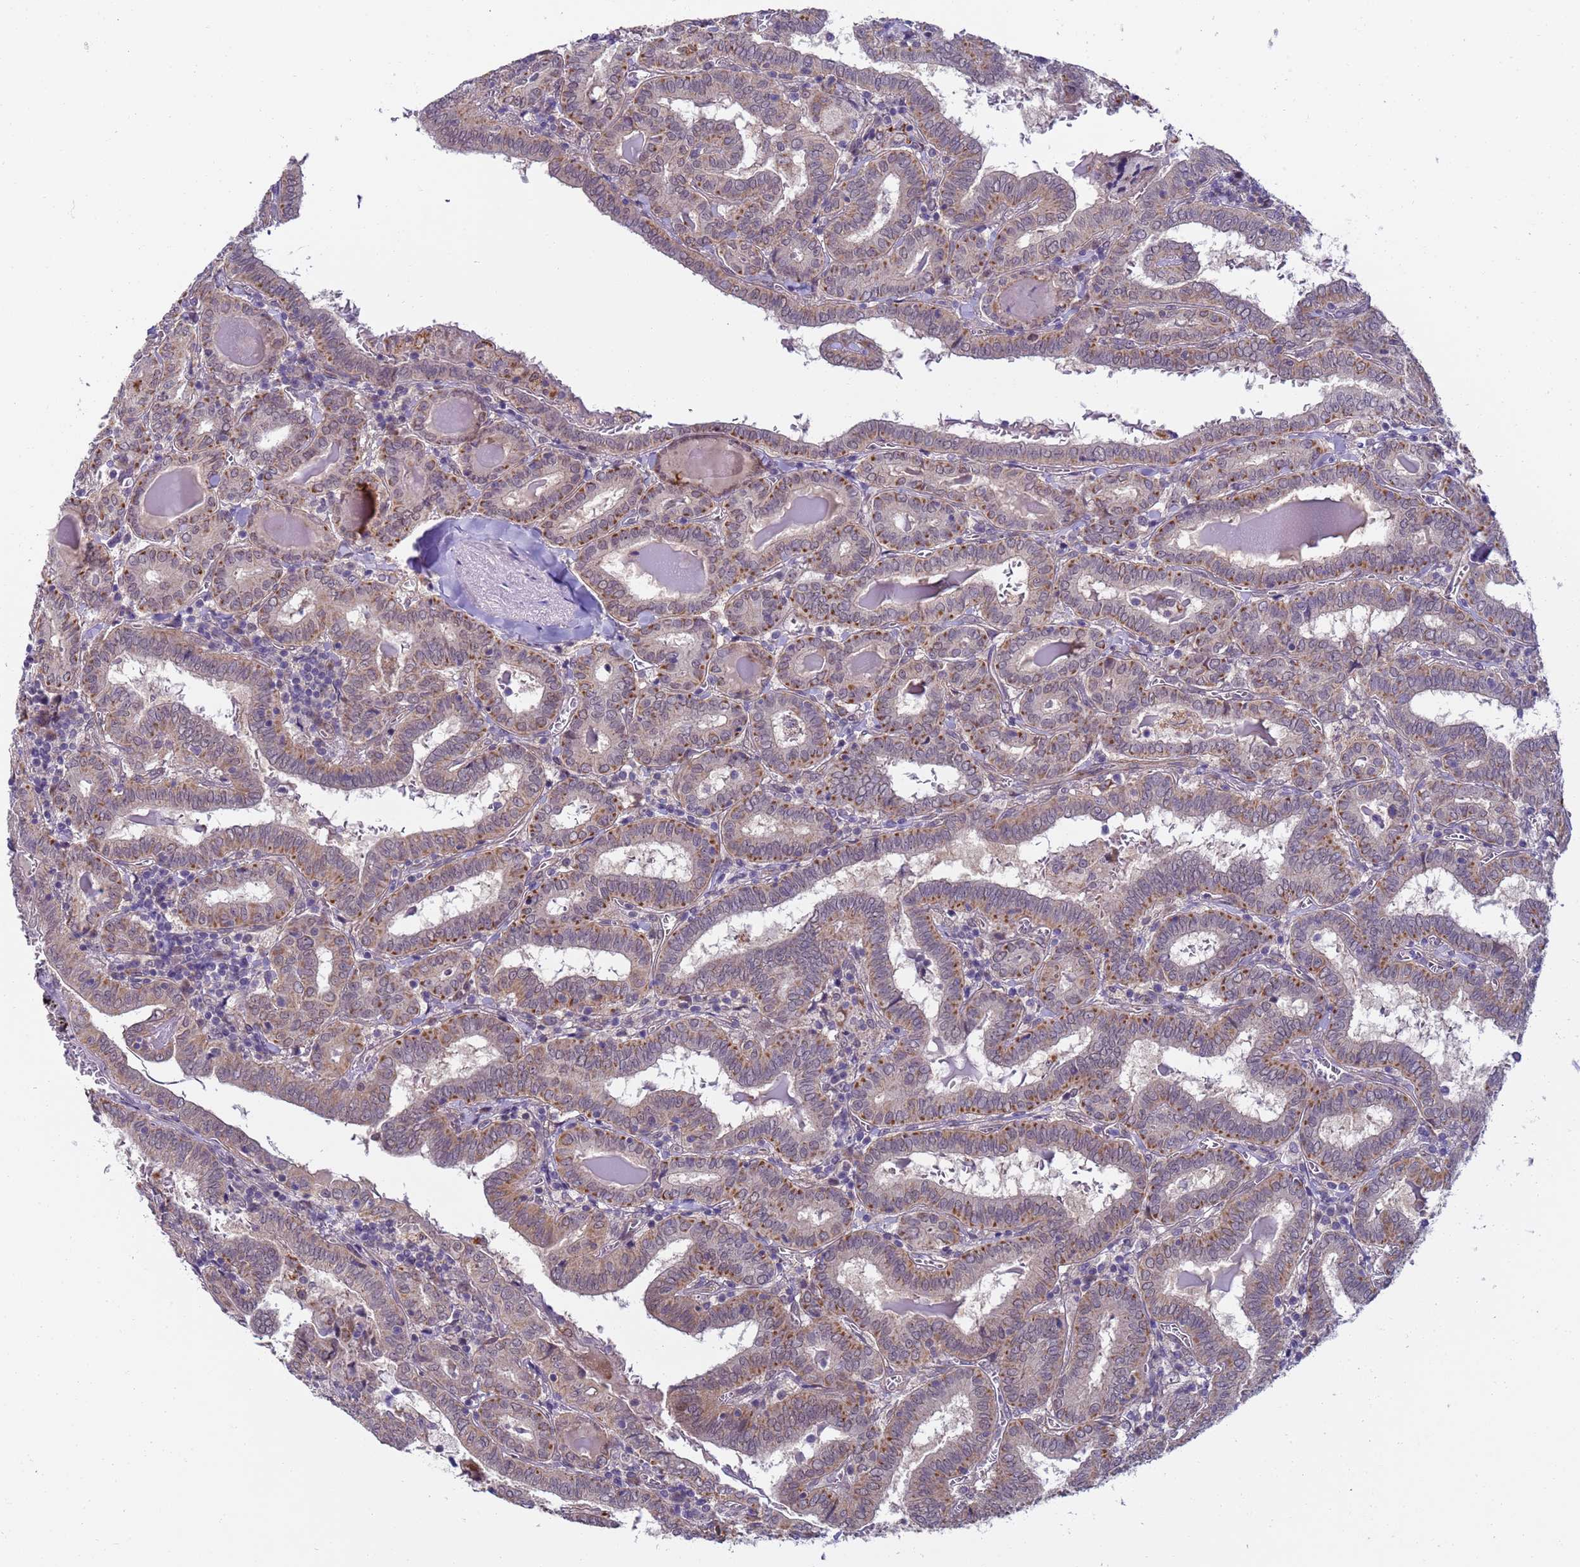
{"staining": {"intensity": "moderate", "quantity": "25%-75%", "location": "cytoplasmic/membranous"}, "tissue": "thyroid cancer", "cell_type": "Tumor cells", "image_type": "cancer", "snomed": [{"axis": "morphology", "description": "Papillary adenocarcinoma, NOS"}, {"axis": "topography", "description": "Thyroid gland"}], "caption": "Human thyroid cancer stained with a brown dye reveals moderate cytoplasmic/membranous positive staining in approximately 25%-75% of tumor cells.", "gene": "RAPGEF3", "patient": {"sex": "female", "age": 72}}